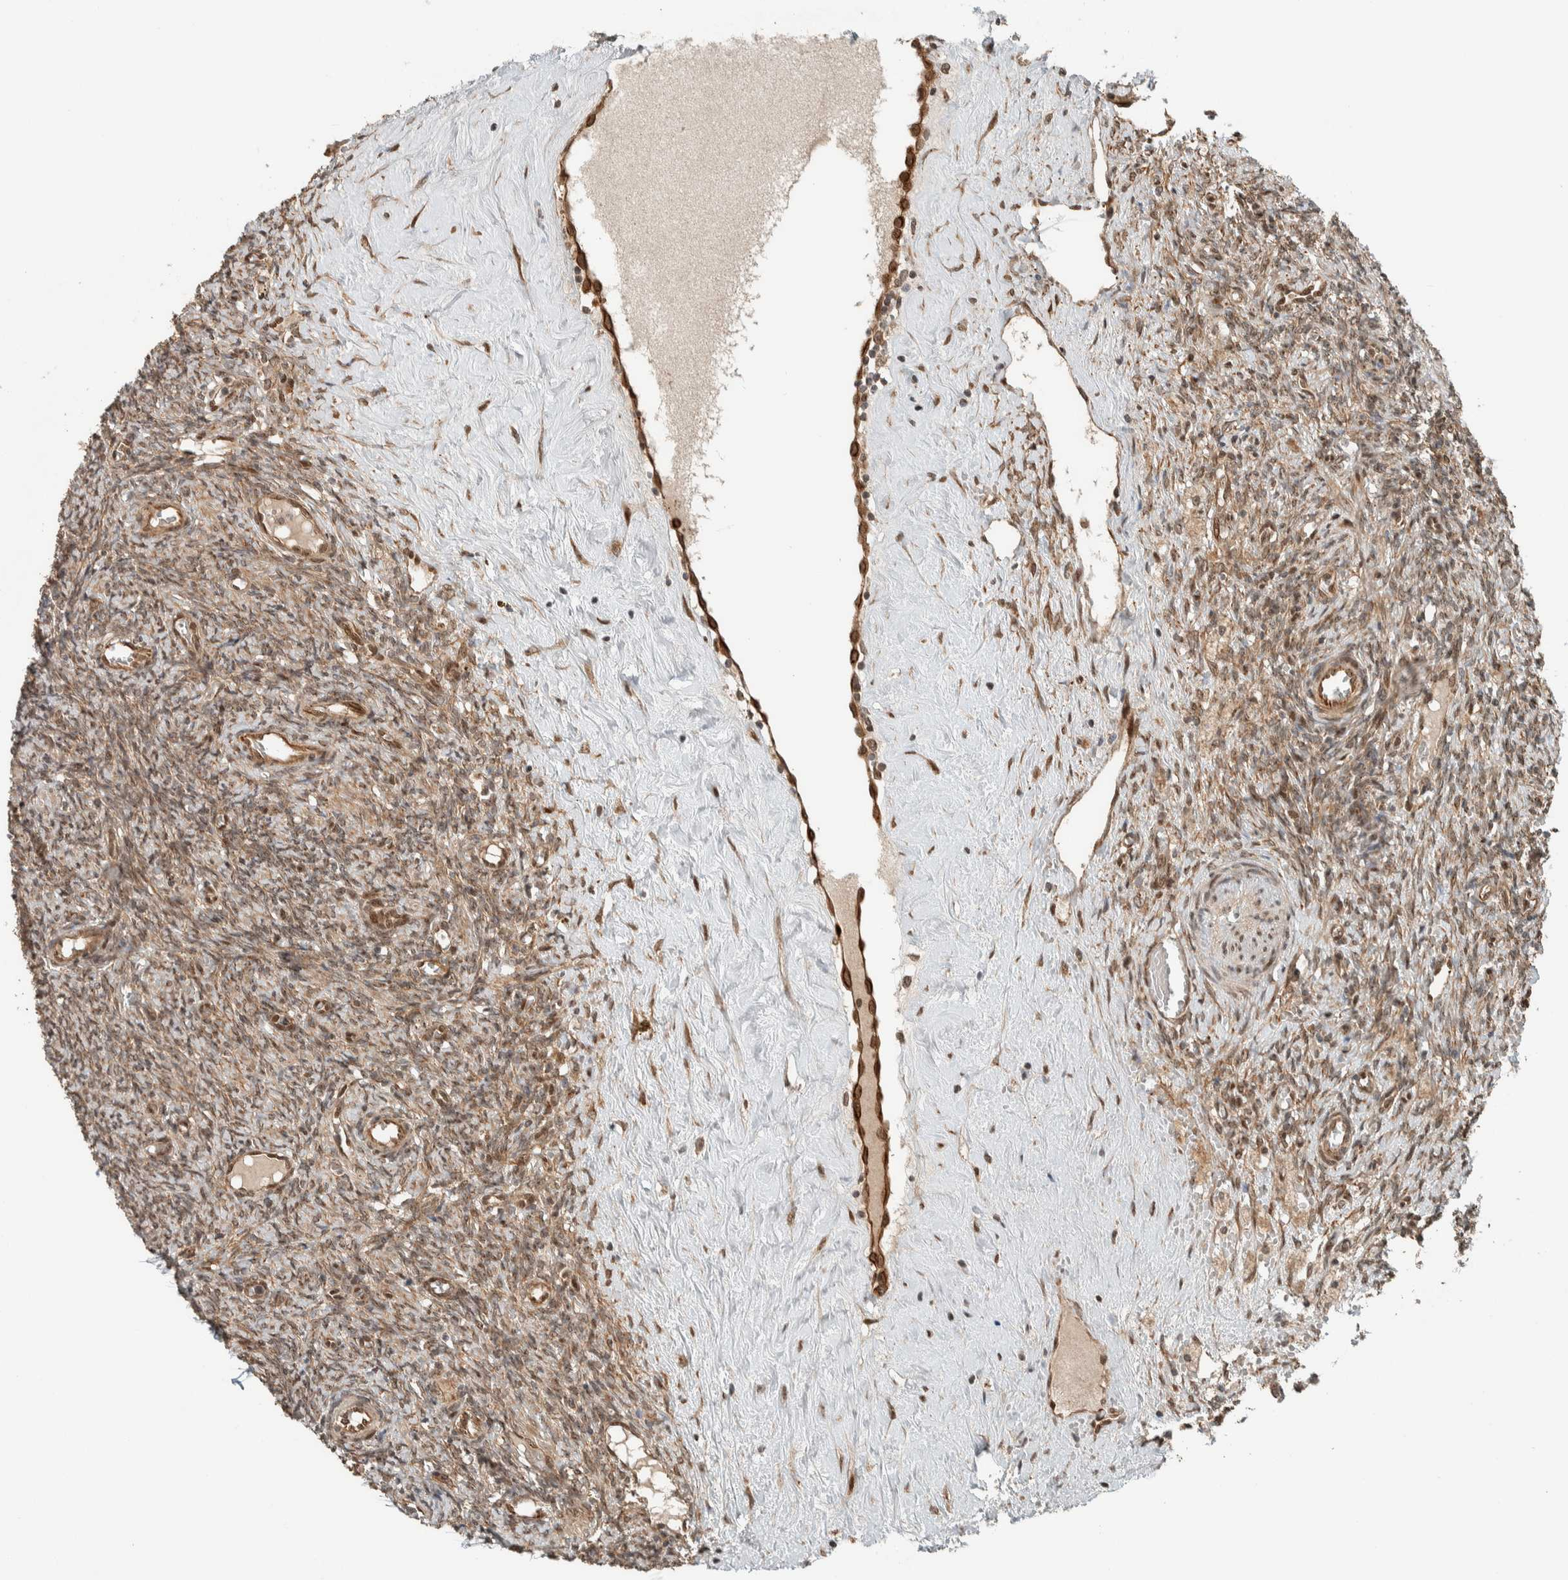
{"staining": {"intensity": "moderate", "quantity": ">75%", "location": "cytoplasmic/membranous,nuclear"}, "tissue": "ovary", "cell_type": "Ovarian stroma cells", "image_type": "normal", "snomed": [{"axis": "morphology", "description": "Normal tissue, NOS"}, {"axis": "topography", "description": "Ovary"}], "caption": "Brown immunohistochemical staining in benign ovary exhibits moderate cytoplasmic/membranous,nuclear positivity in approximately >75% of ovarian stroma cells.", "gene": "STXBP4", "patient": {"sex": "female", "age": 41}}